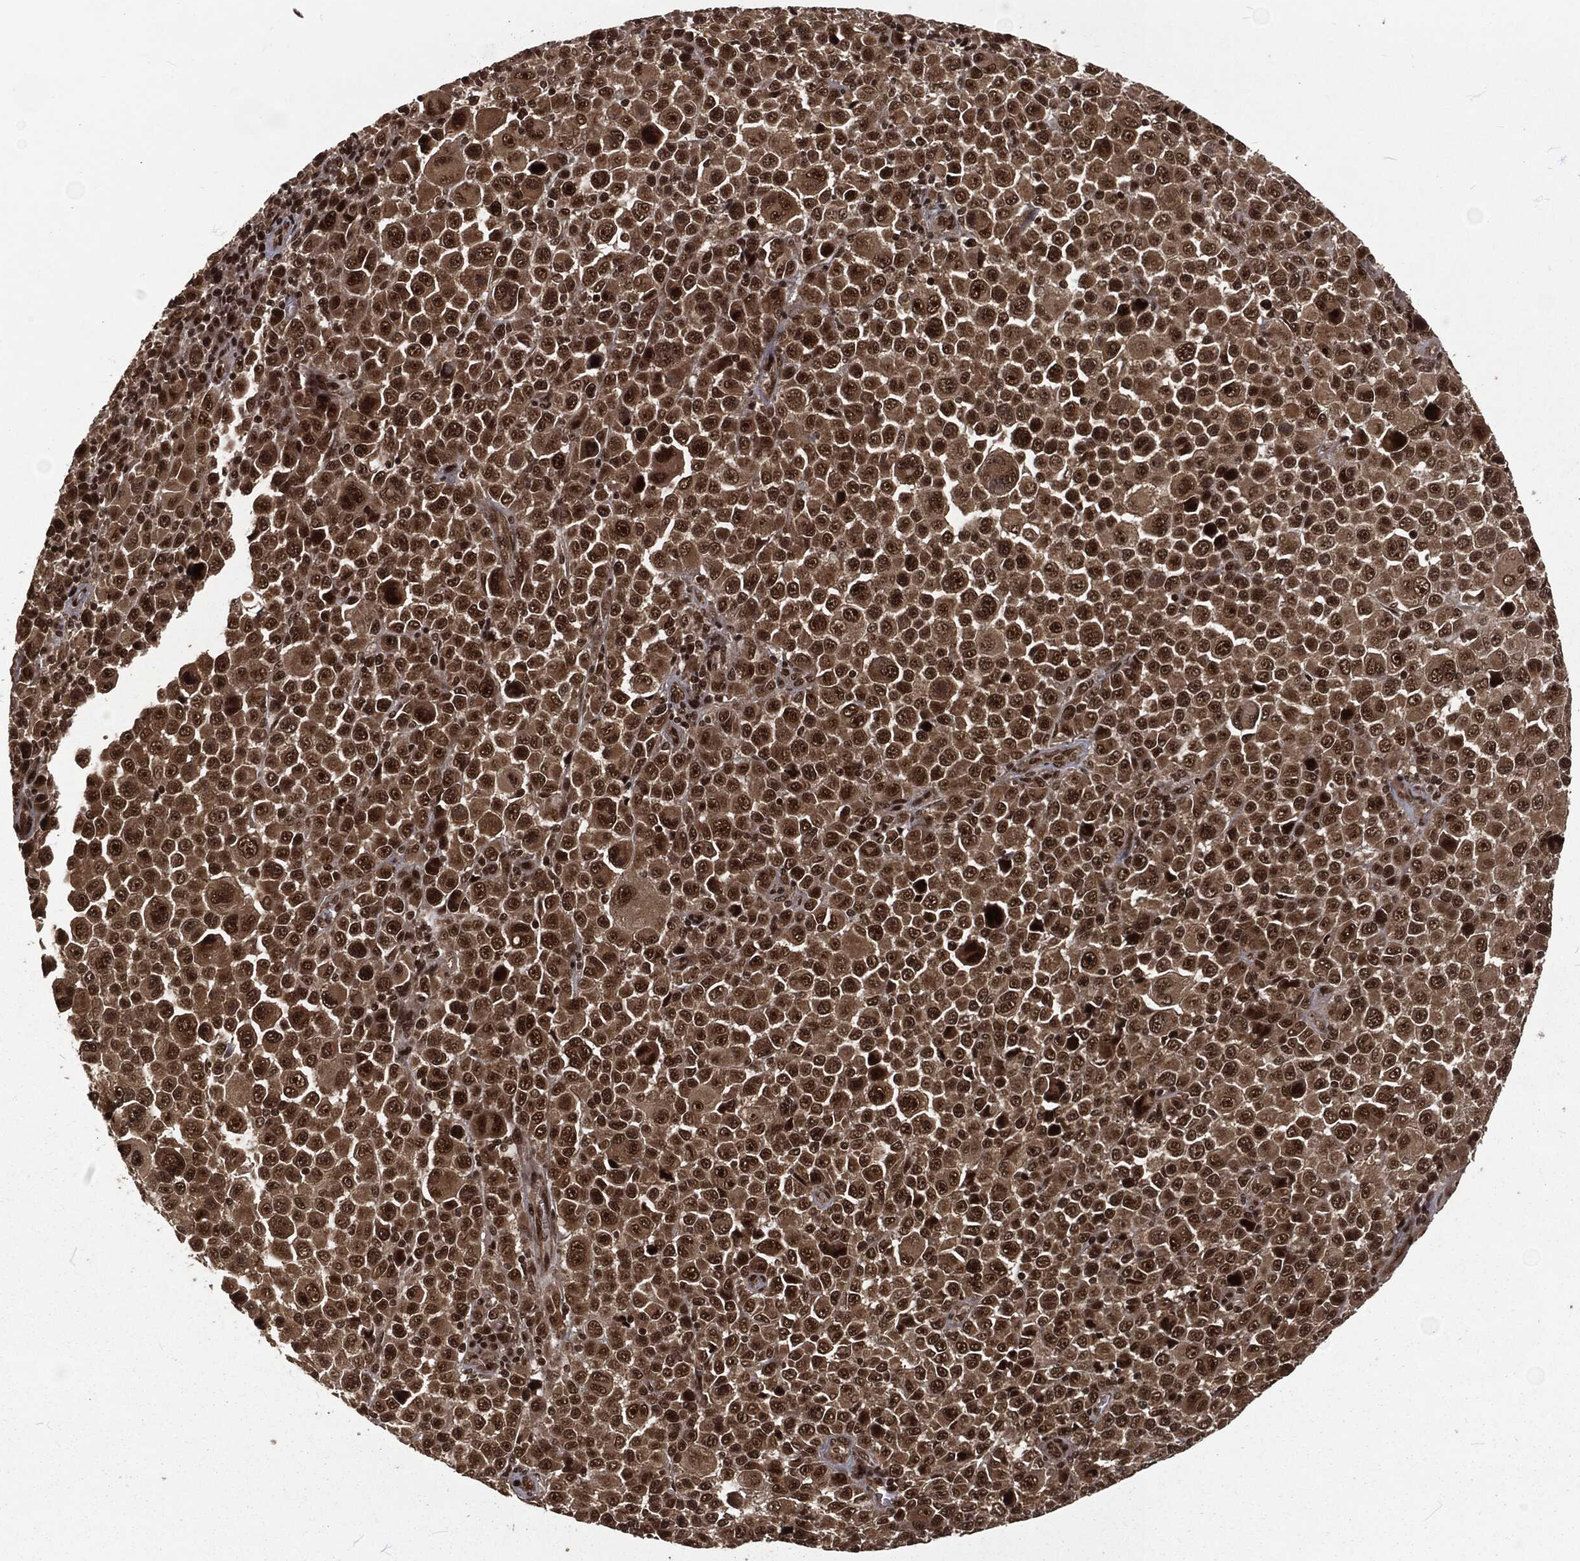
{"staining": {"intensity": "strong", "quantity": "25%-75%", "location": "cytoplasmic/membranous,nuclear"}, "tissue": "melanoma", "cell_type": "Tumor cells", "image_type": "cancer", "snomed": [{"axis": "morphology", "description": "Malignant melanoma, NOS"}, {"axis": "topography", "description": "Skin"}], "caption": "Protein expression analysis of human malignant melanoma reveals strong cytoplasmic/membranous and nuclear positivity in approximately 25%-75% of tumor cells.", "gene": "NGRN", "patient": {"sex": "female", "age": 57}}